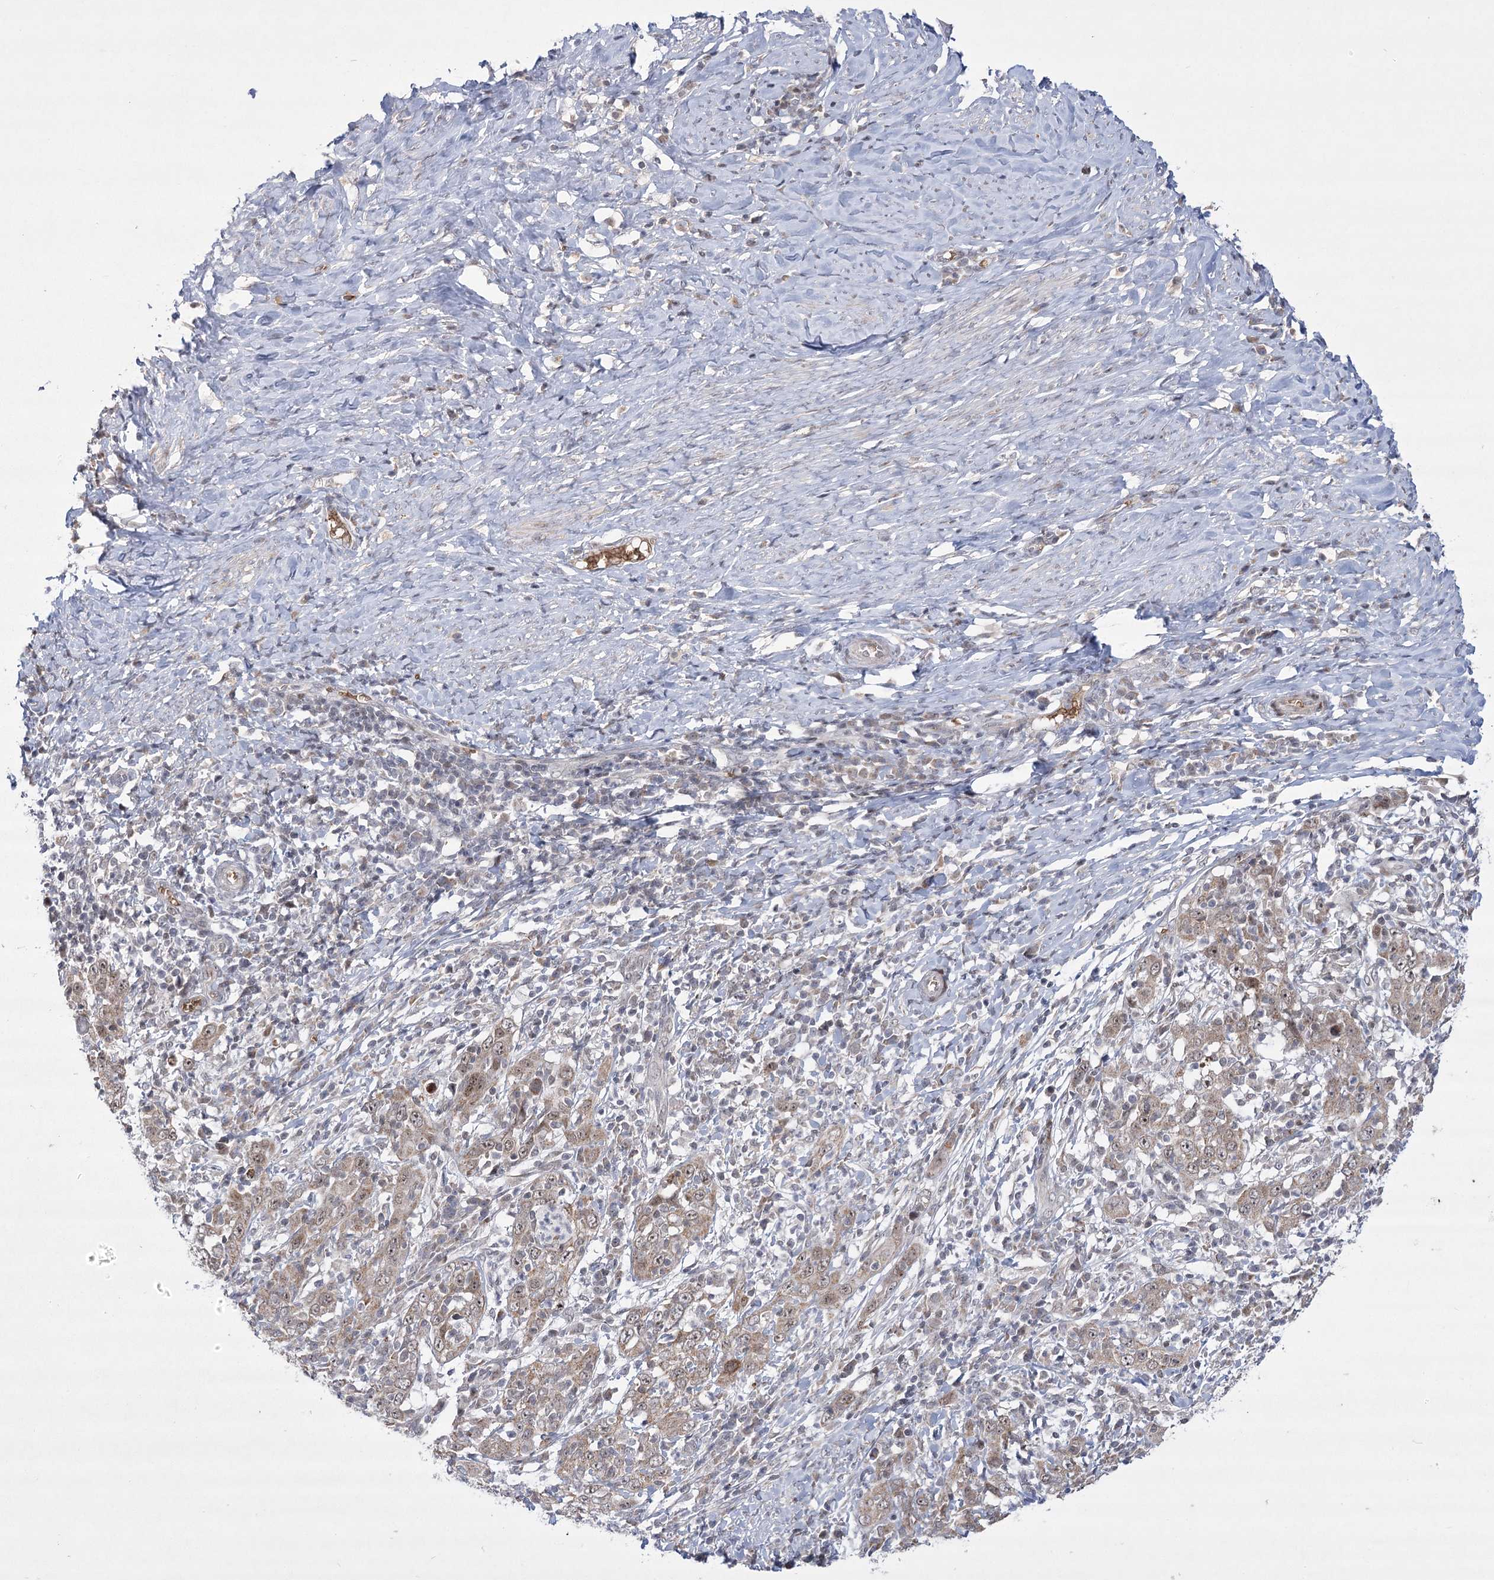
{"staining": {"intensity": "weak", "quantity": "25%-75%", "location": "cytoplasmic/membranous"}, "tissue": "cervical cancer", "cell_type": "Tumor cells", "image_type": "cancer", "snomed": [{"axis": "morphology", "description": "Squamous cell carcinoma, NOS"}, {"axis": "topography", "description": "Cervix"}], "caption": "Immunohistochemistry image of neoplastic tissue: cervical cancer (squamous cell carcinoma) stained using immunohistochemistry (IHC) demonstrates low levels of weak protein expression localized specifically in the cytoplasmic/membranous of tumor cells, appearing as a cytoplasmic/membranous brown color.", "gene": "NSMCE4A", "patient": {"sex": "female", "age": 46}}